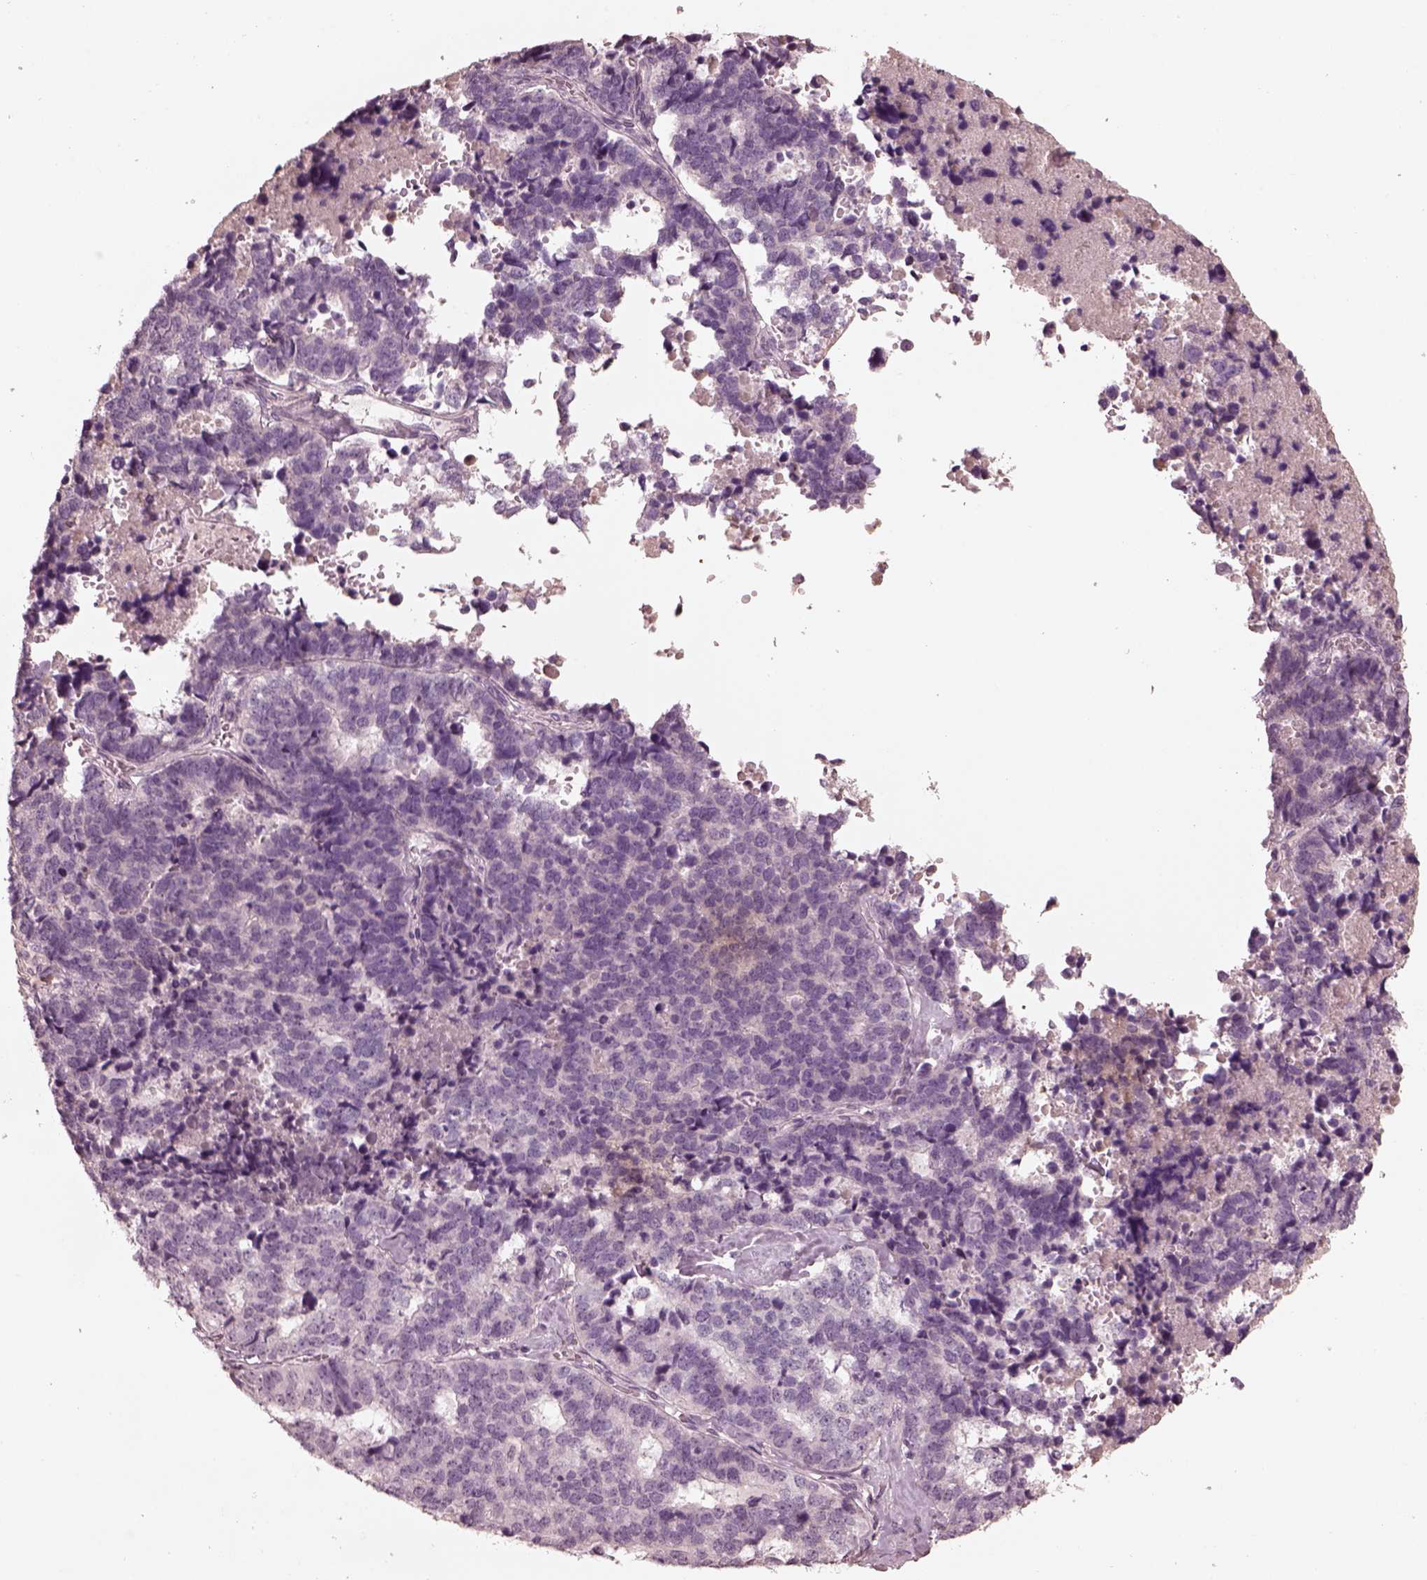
{"staining": {"intensity": "negative", "quantity": "none", "location": "none"}, "tissue": "stomach cancer", "cell_type": "Tumor cells", "image_type": "cancer", "snomed": [{"axis": "morphology", "description": "Adenocarcinoma, NOS"}, {"axis": "topography", "description": "Stomach"}], "caption": "A micrograph of stomach cancer (adenocarcinoma) stained for a protein displays no brown staining in tumor cells.", "gene": "OPTC", "patient": {"sex": "male", "age": 69}}